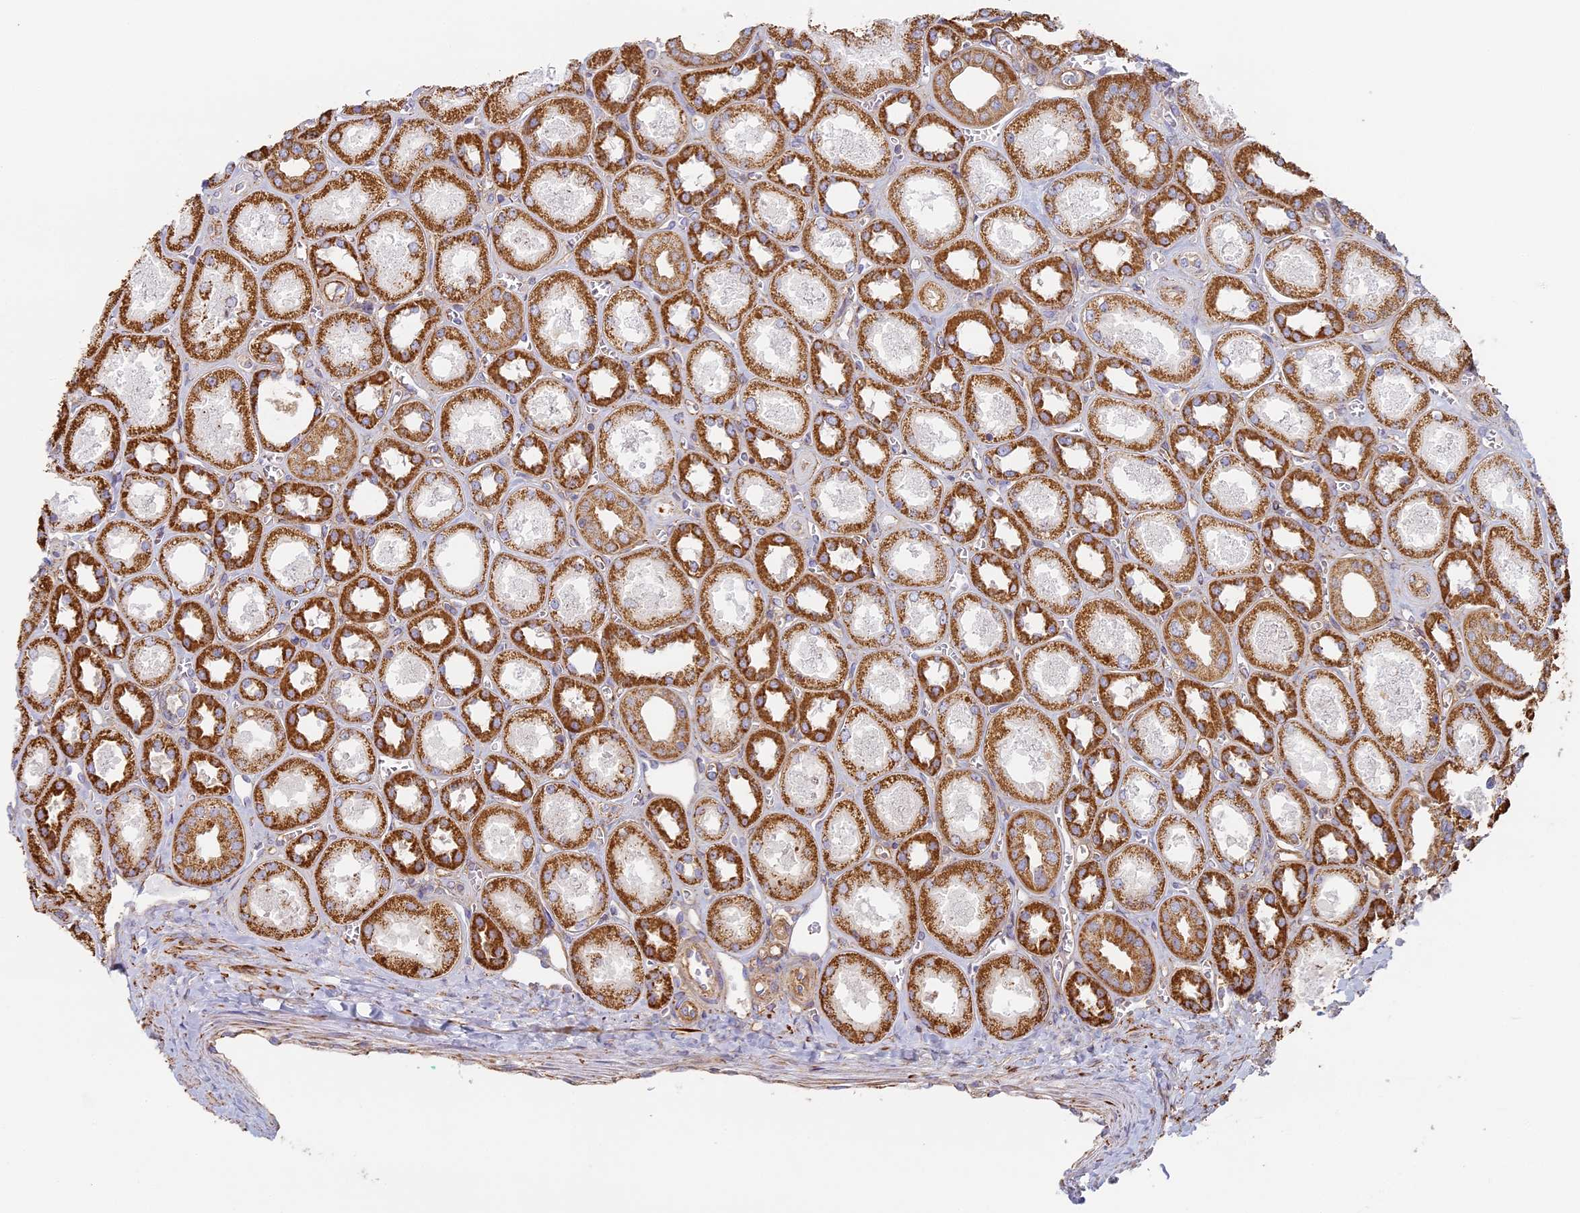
{"staining": {"intensity": "moderate", "quantity": "25%-75%", "location": "cytoplasmic/membranous"}, "tissue": "kidney", "cell_type": "Cells in glomeruli", "image_type": "normal", "snomed": [{"axis": "morphology", "description": "Normal tissue, NOS"}, {"axis": "morphology", "description": "Adenocarcinoma, NOS"}, {"axis": "topography", "description": "Kidney"}], "caption": "Immunohistochemical staining of unremarkable human kidney demonstrates 25%-75% levels of moderate cytoplasmic/membranous protein staining in approximately 25%-75% of cells in glomeruli.", "gene": "DDA1", "patient": {"sex": "female", "age": 68}}